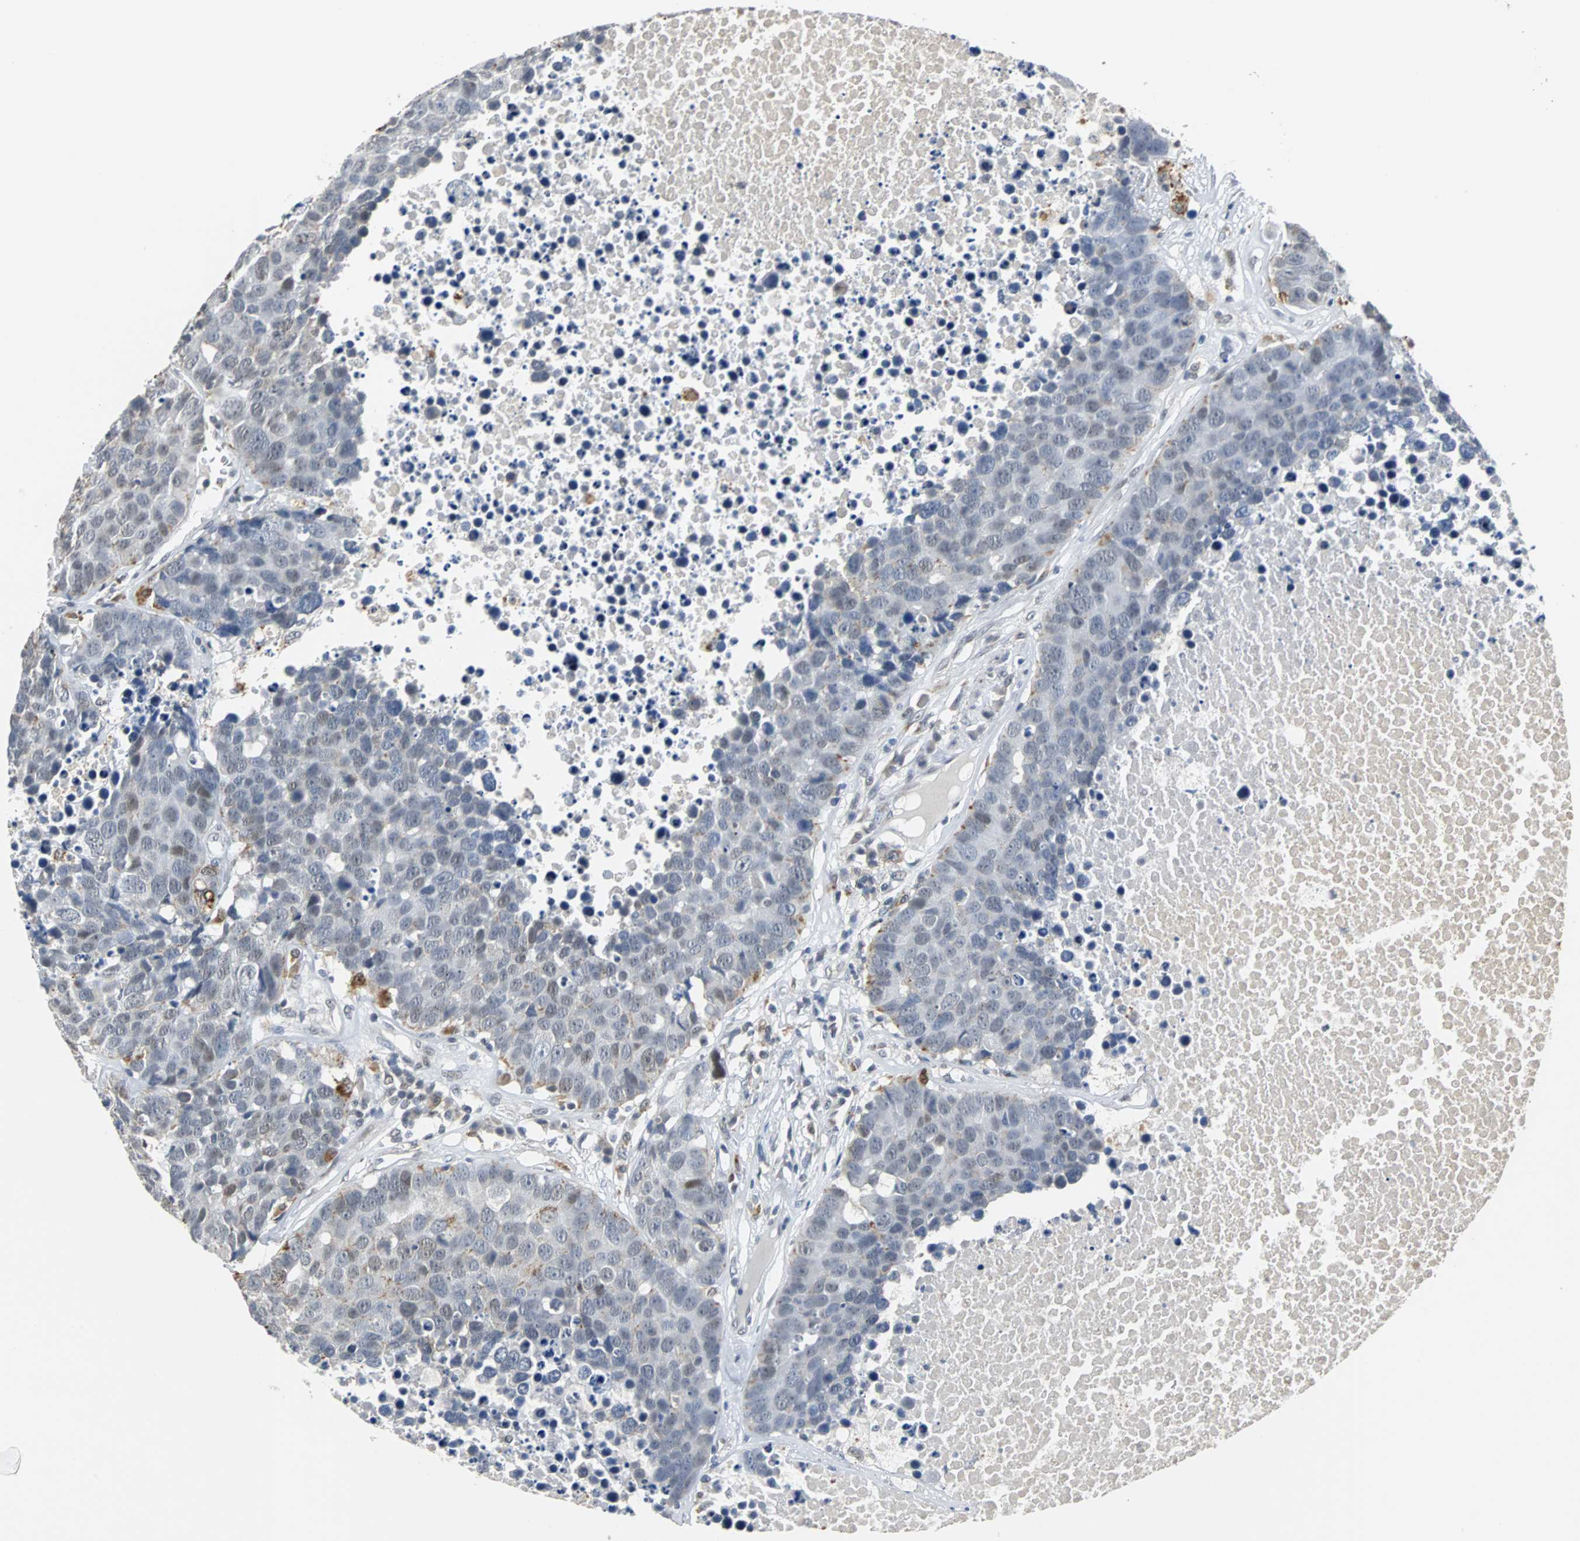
{"staining": {"intensity": "weak", "quantity": "<25%", "location": "cytoplasmic/membranous"}, "tissue": "carcinoid", "cell_type": "Tumor cells", "image_type": "cancer", "snomed": [{"axis": "morphology", "description": "Carcinoid, malignant, NOS"}, {"axis": "topography", "description": "Lung"}], "caption": "Protein analysis of carcinoid (malignant) displays no significant expression in tumor cells. (Immunohistochemistry (ihc), brightfield microscopy, high magnification).", "gene": "HLX", "patient": {"sex": "male", "age": 60}}